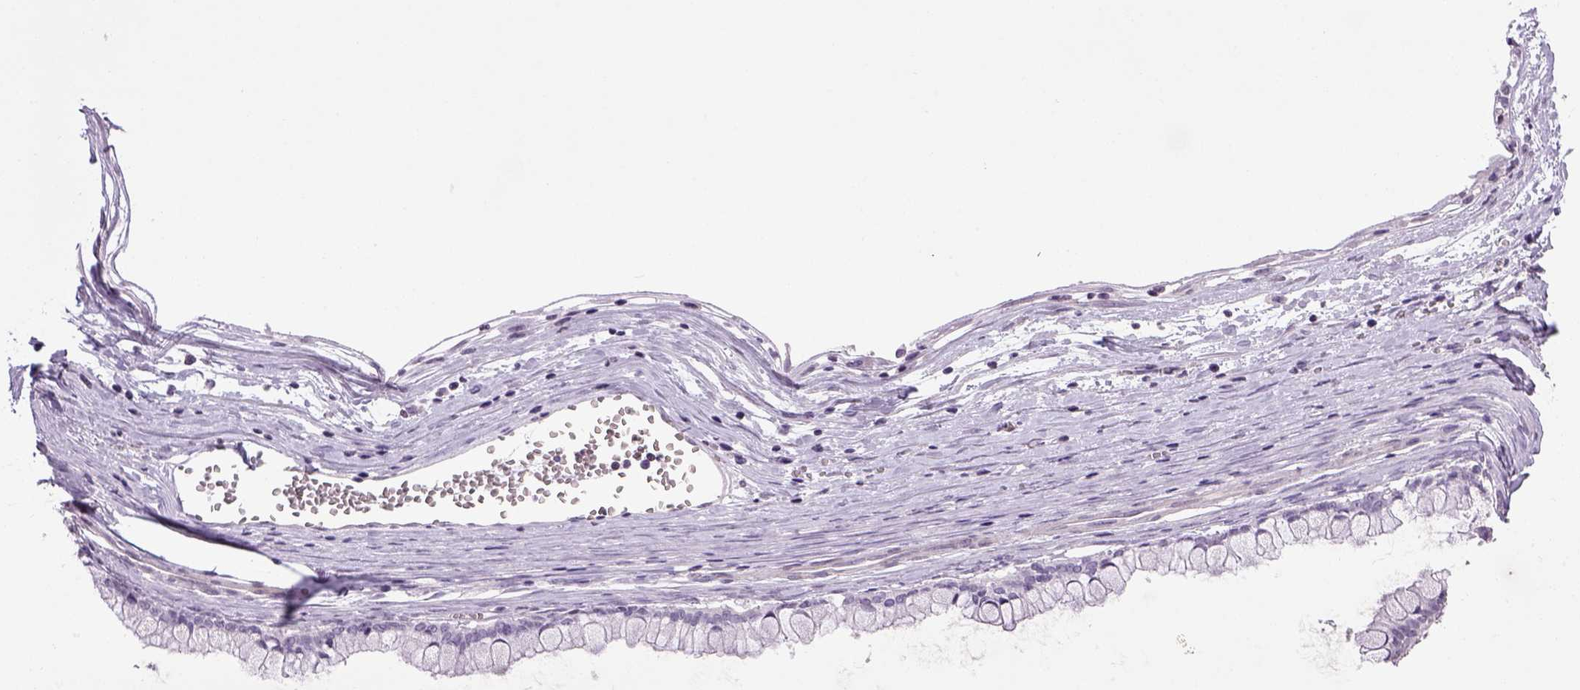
{"staining": {"intensity": "negative", "quantity": "none", "location": "none"}, "tissue": "ovarian cancer", "cell_type": "Tumor cells", "image_type": "cancer", "snomed": [{"axis": "morphology", "description": "Cystadenocarcinoma, mucinous, NOS"}, {"axis": "topography", "description": "Ovary"}], "caption": "This is an immunohistochemistry histopathology image of human ovarian cancer. There is no positivity in tumor cells.", "gene": "PRRT1", "patient": {"sex": "female", "age": 67}}